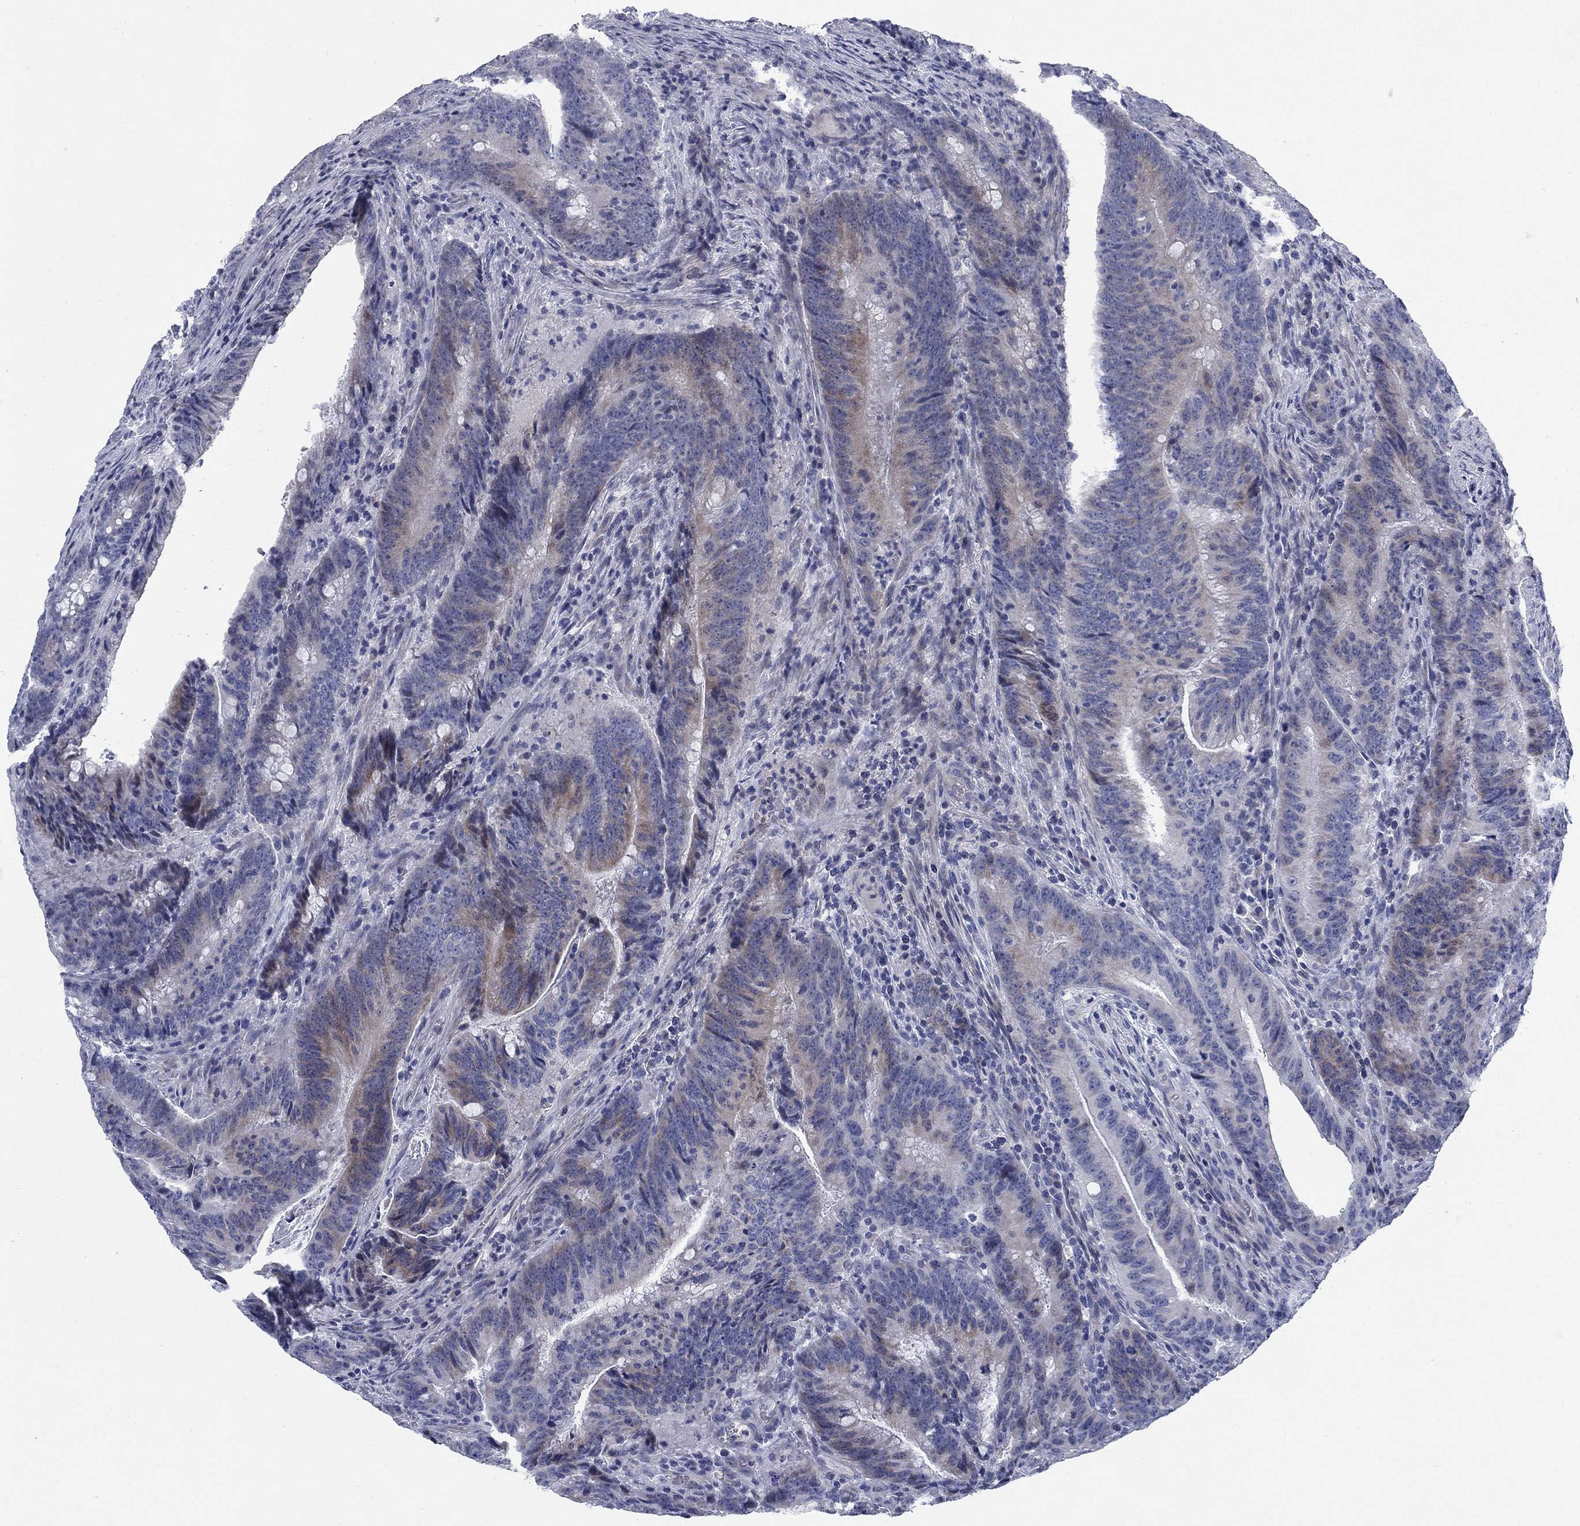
{"staining": {"intensity": "weak", "quantity": "<25%", "location": "cytoplasmic/membranous"}, "tissue": "colorectal cancer", "cell_type": "Tumor cells", "image_type": "cancer", "snomed": [{"axis": "morphology", "description": "Adenocarcinoma, NOS"}, {"axis": "topography", "description": "Colon"}], "caption": "DAB immunohistochemical staining of colorectal cancer displays no significant positivity in tumor cells.", "gene": "DNER", "patient": {"sex": "female", "age": 87}}